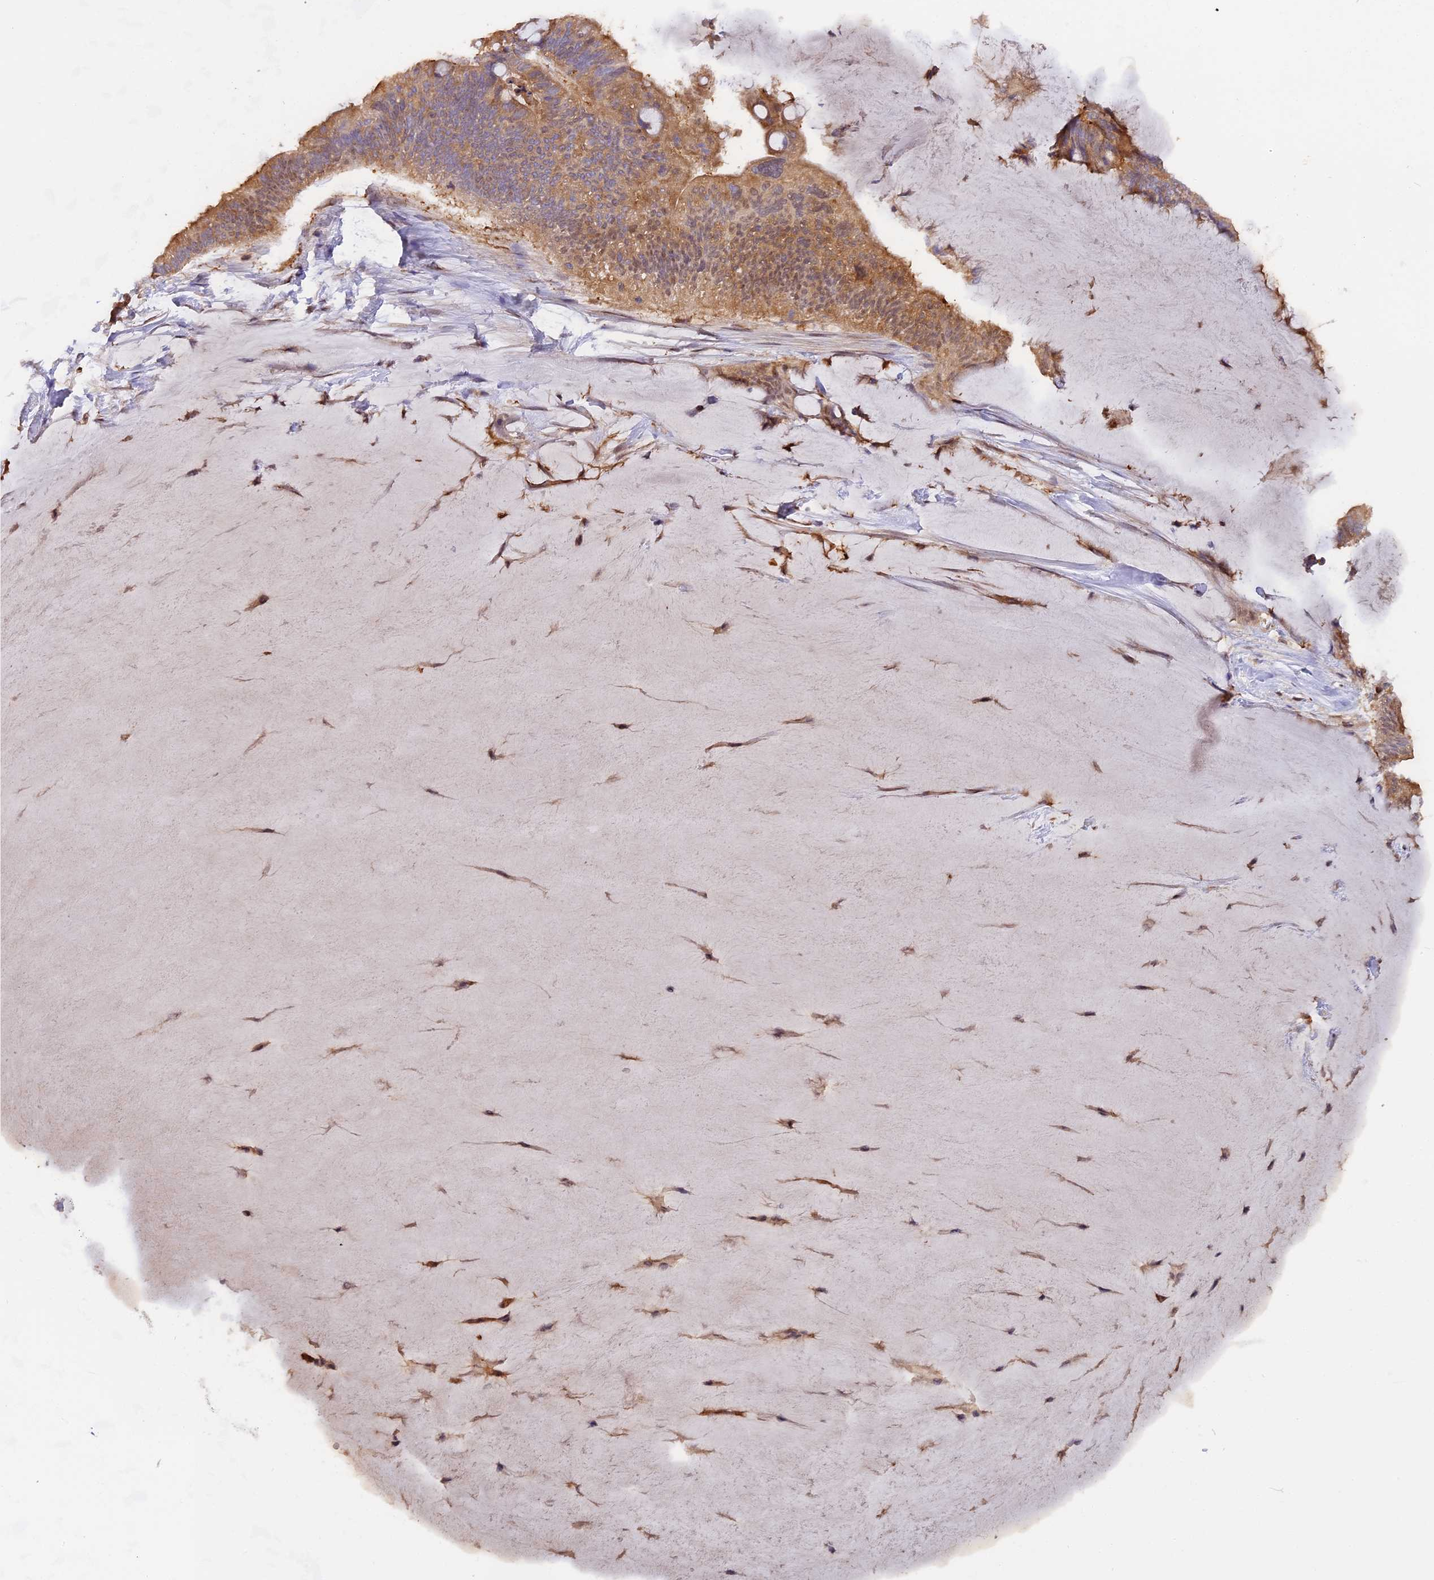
{"staining": {"intensity": "moderate", "quantity": ">75%", "location": "cytoplasmic/membranous"}, "tissue": "ovarian cancer", "cell_type": "Tumor cells", "image_type": "cancer", "snomed": [{"axis": "morphology", "description": "Cystadenocarcinoma, mucinous, NOS"}, {"axis": "topography", "description": "Ovary"}], "caption": "The micrograph demonstrates immunohistochemical staining of mucinous cystadenocarcinoma (ovarian). There is moderate cytoplasmic/membranous expression is appreciated in about >75% of tumor cells.", "gene": "FAM118B", "patient": {"sex": "female", "age": 61}}